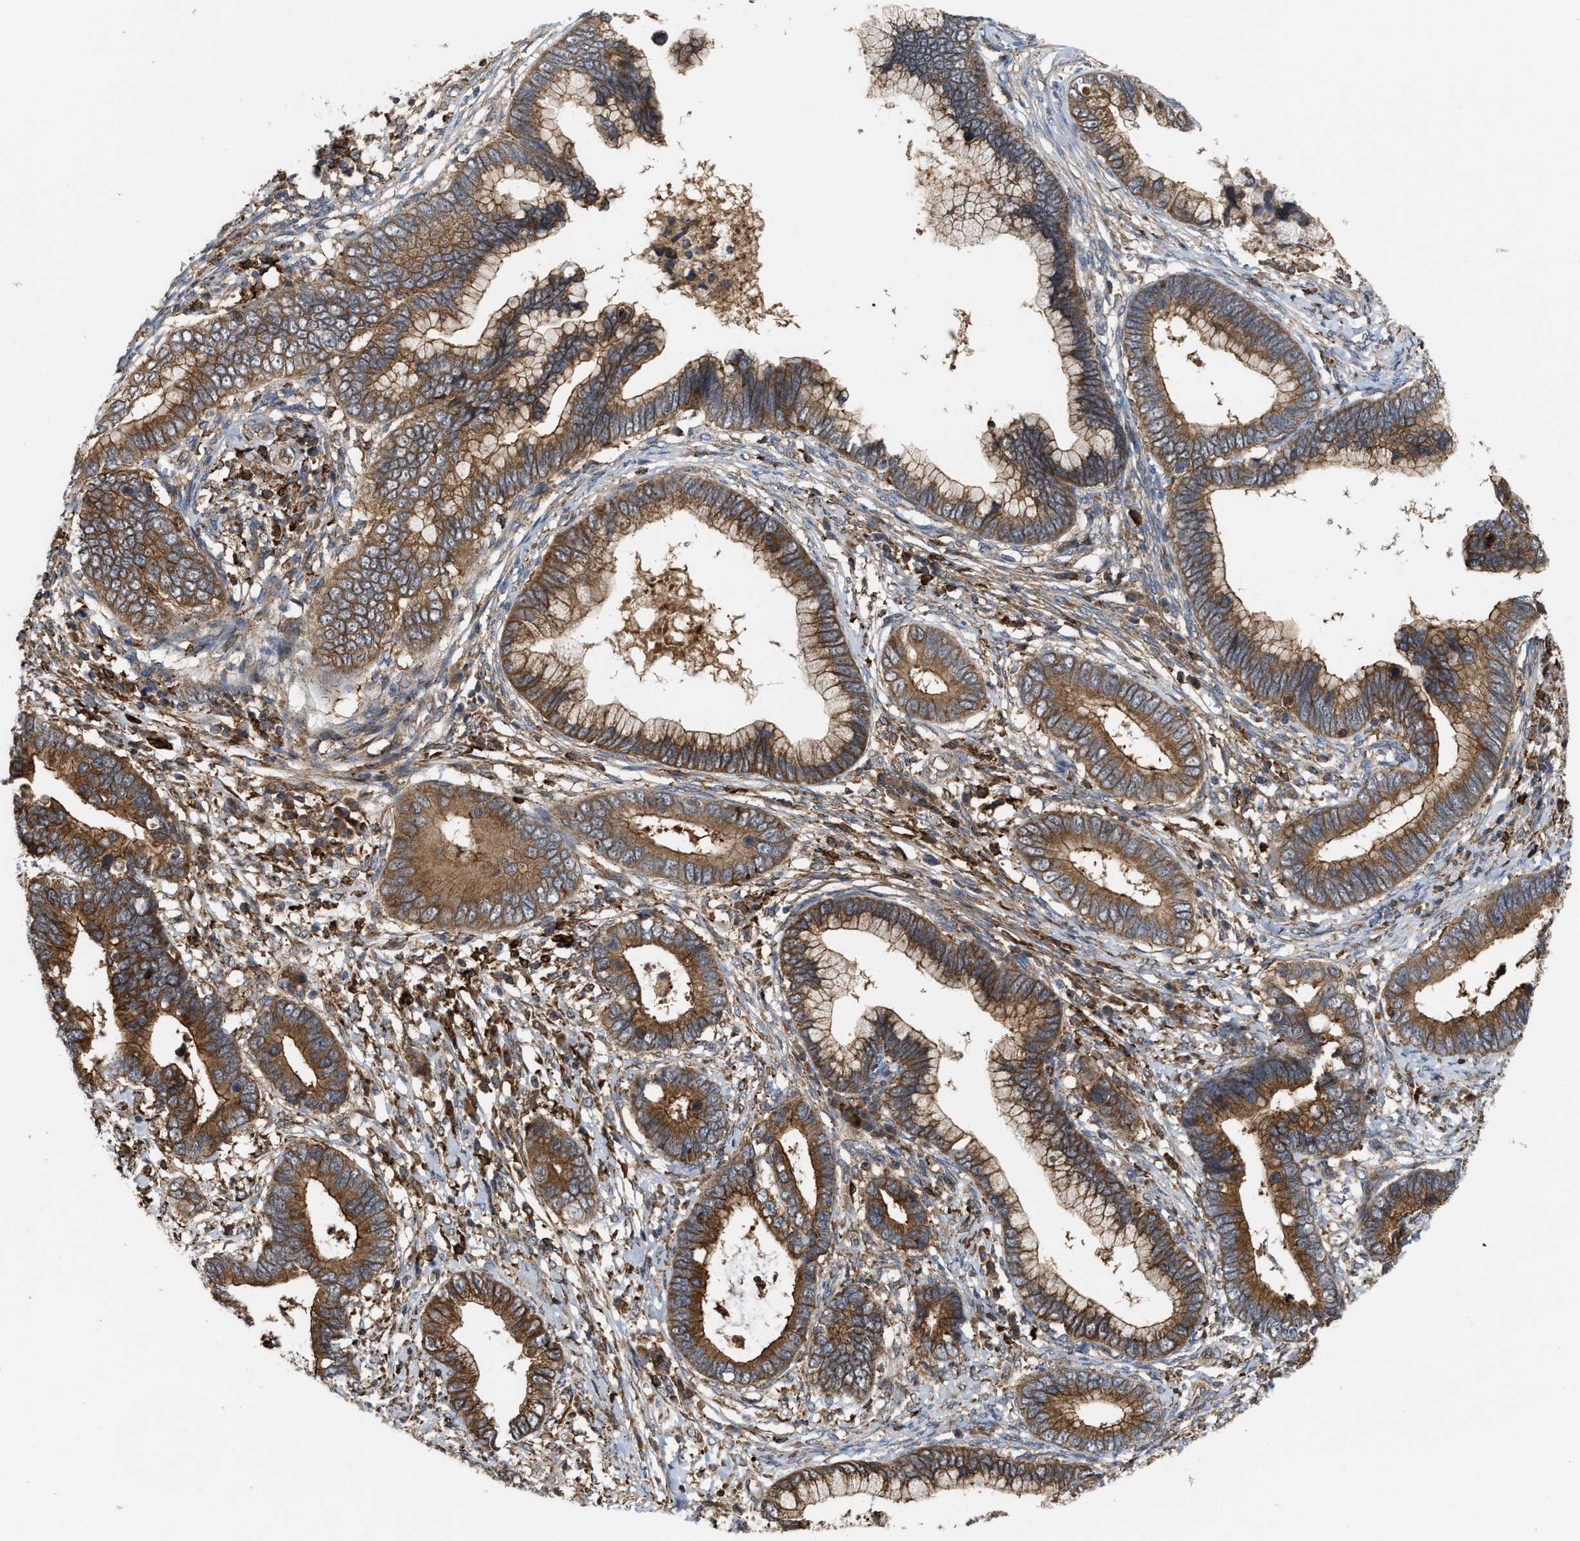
{"staining": {"intensity": "strong", "quantity": ">75%", "location": "cytoplasmic/membranous"}, "tissue": "cervical cancer", "cell_type": "Tumor cells", "image_type": "cancer", "snomed": [{"axis": "morphology", "description": "Adenocarcinoma, NOS"}, {"axis": "topography", "description": "Cervix"}], "caption": "Immunohistochemical staining of human cervical cancer demonstrates high levels of strong cytoplasmic/membranous protein positivity in about >75% of tumor cells.", "gene": "IQCE", "patient": {"sex": "female", "age": 44}}